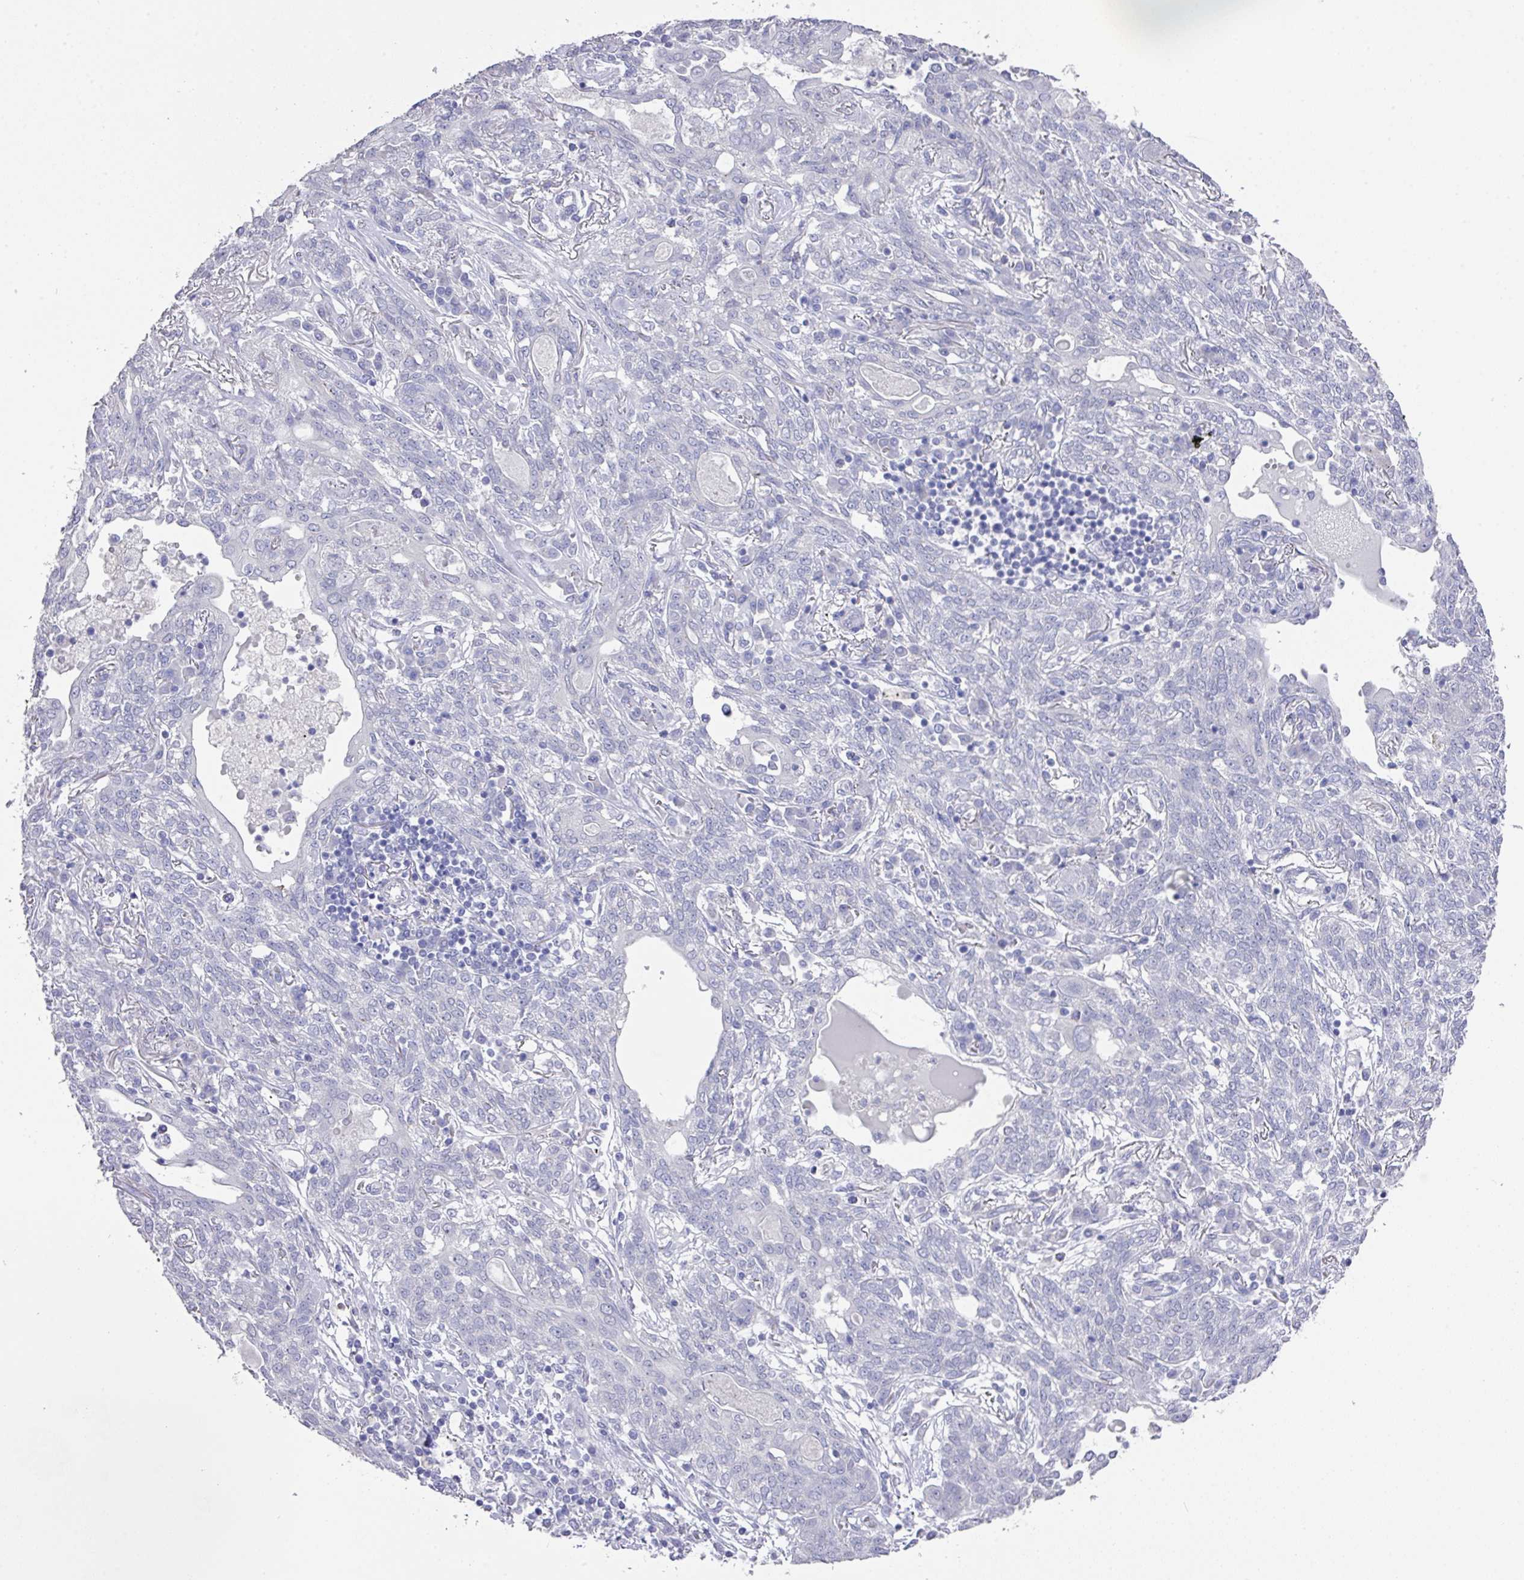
{"staining": {"intensity": "negative", "quantity": "none", "location": "none"}, "tissue": "lung cancer", "cell_type": "Tumor cells", "image_type": "cancer", "snomed": [{"axis": "morphology", "description": "Squamous cell carcinoma, NOS"}, {"axis": "topography", "description": "Lung"}], "caption": "Immunohistochemistry (IHC) histopathology image of neoplastic tissue: human lung cancer stained with DAB (3,3'-diaminobenzidine) demonstrates no significant protein positivity in tumor cells. The staining is performed using DAB brown chromogen with nuclei counter-stained in using hematoxylin.", "gene": "DAZL", "patient": {"sex": "female", "age": 70}}